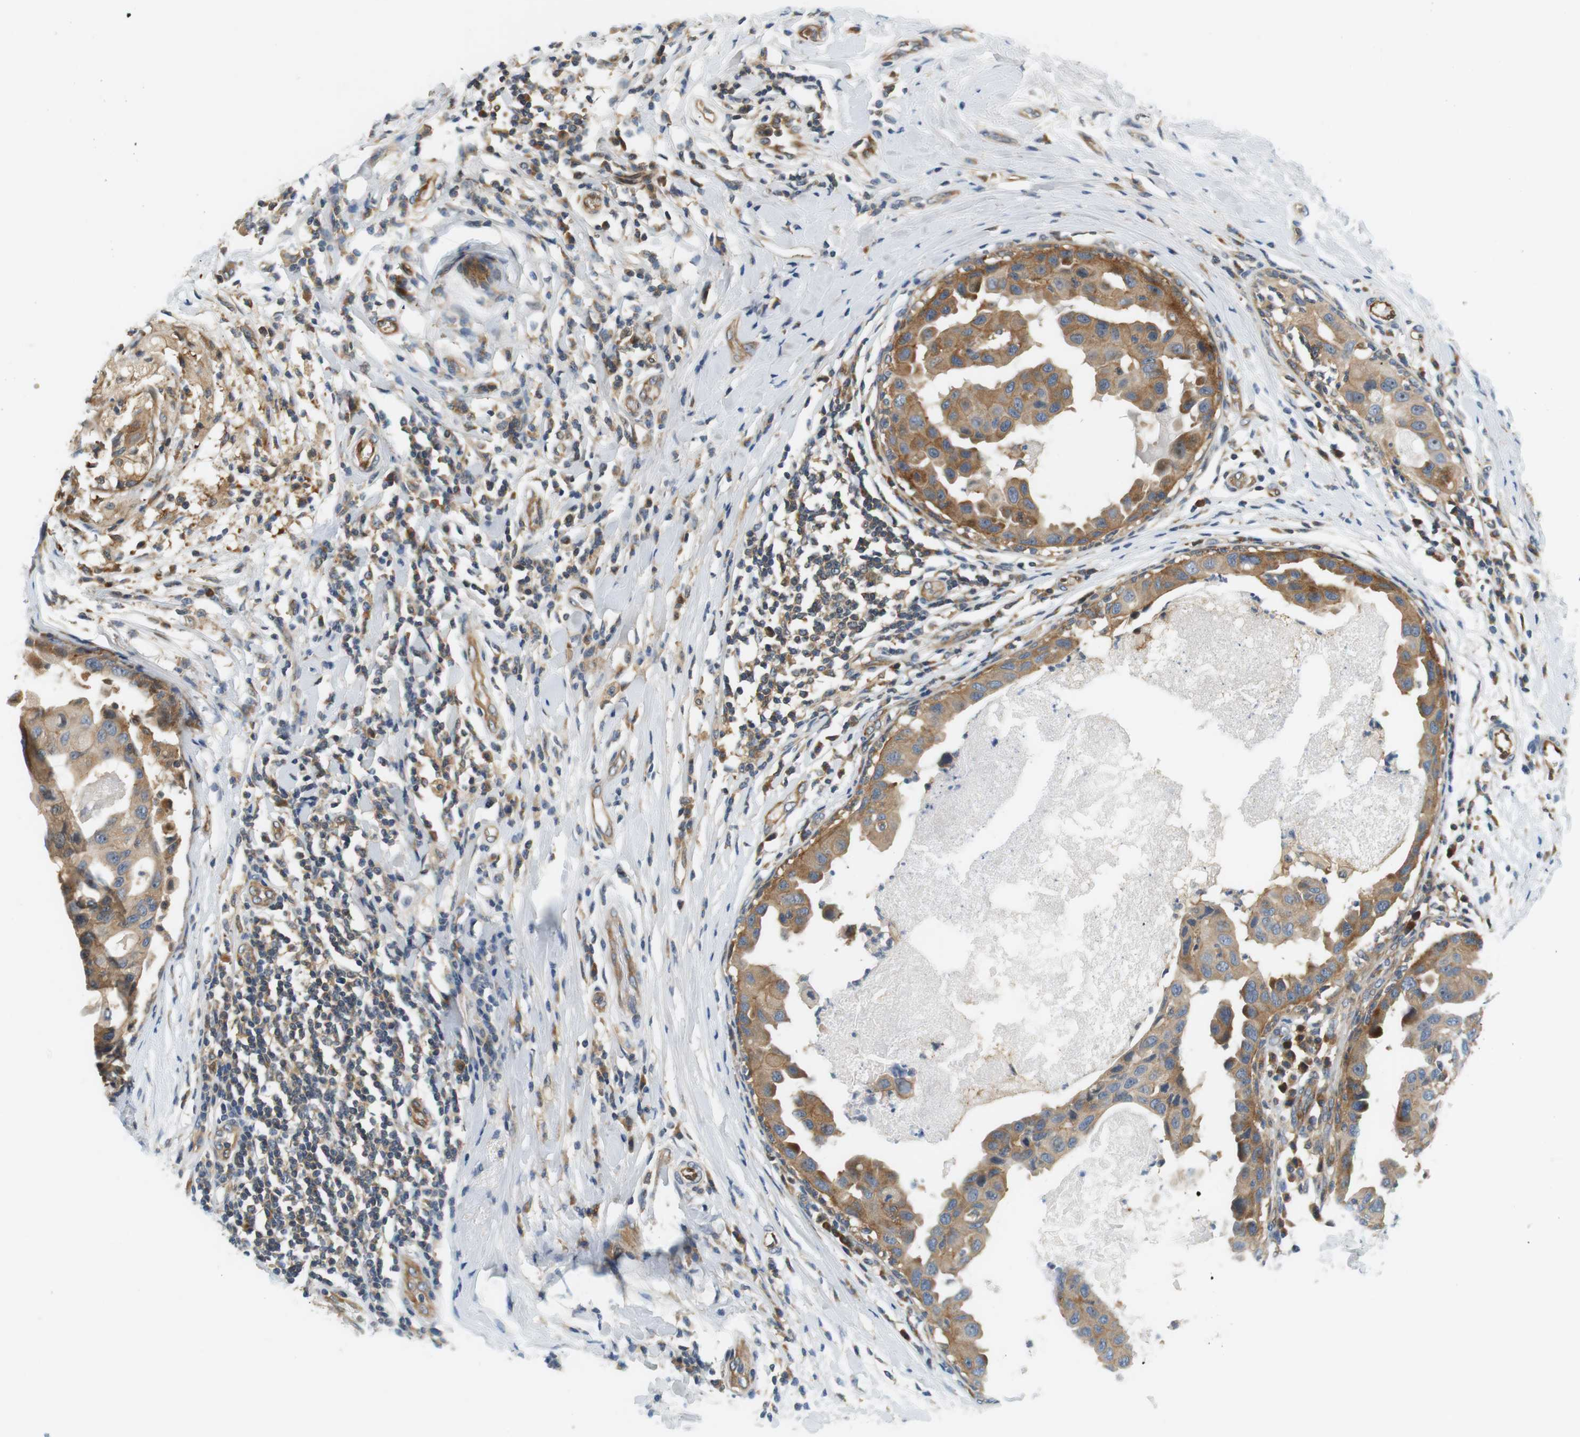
{"staining": {"intensity": "moderate", "quantity": ">75%", "location": "cytoplasmic/membranous"}, "tissue": "breast cancer", "cell_type": "Tumor cells", "image_type": "cancer", "snomed": [{"axis": "morphology", "description": "Duct carcinoma"}, {"axis": "topography", "description": "Breast"}], "caption": "IHC of human breast cancer (invasive ductal carcinoma) exhibits medium levels of moderate cytoplasmic/membranous positivity in about >75% of tumor cells.", "gene": "SH3GLB1", "patient": {"sex": "female", "age": 27}}